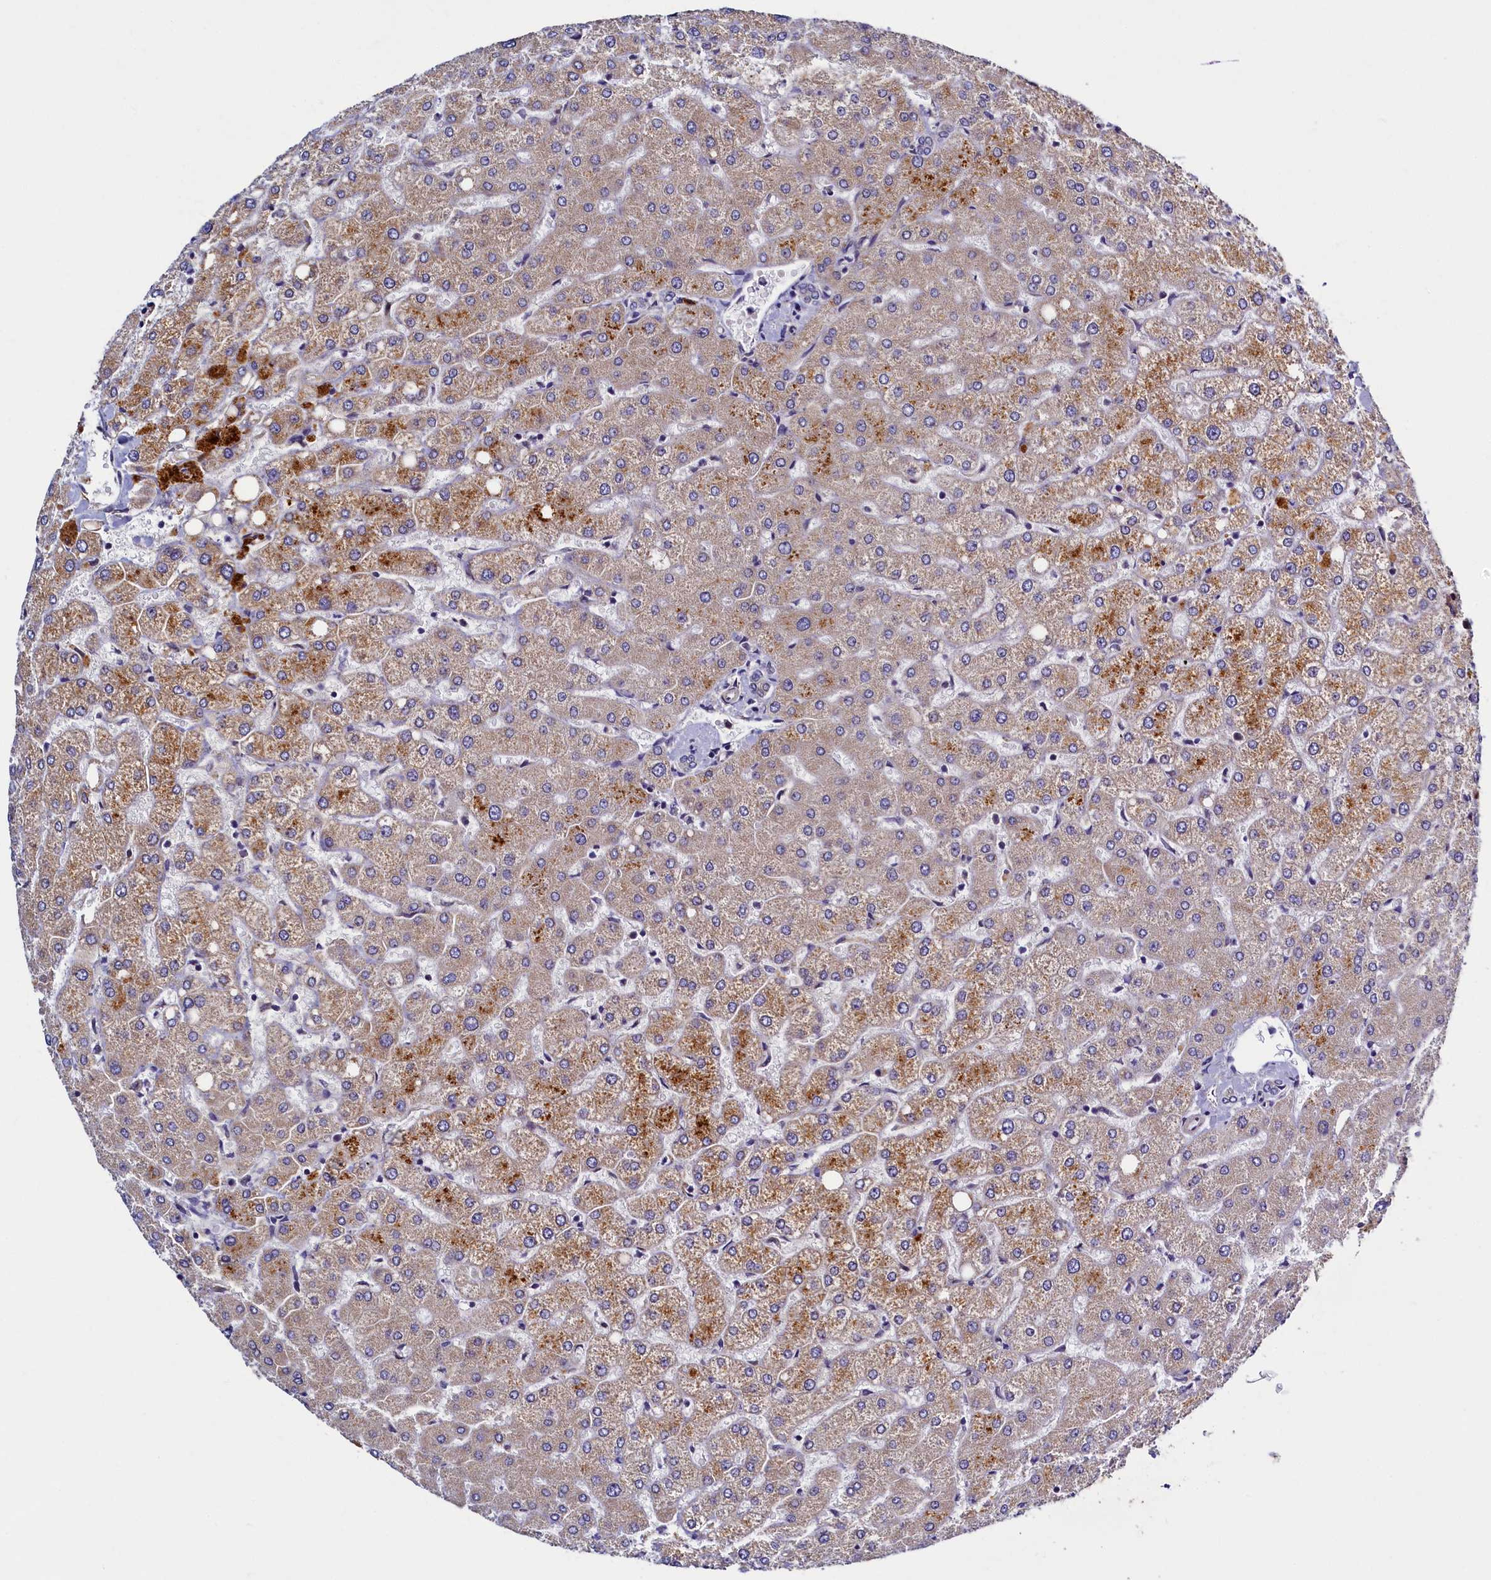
{"staining": {"intensity": "negative", "quantity": "none", "location": "none"}, "tissue": "liver", "cell_type": "Cholangiocytes", "image_type": "normal", "snomed": [{"axis": "morphology", "description": "Normal tissue, NOS"}, {"axis": "topography", "description": "Liver"}], "caption": "Protein analysis of benign liver exhibits no significant staining in cholangiocytes.", "gene": "SLC16A14", "patient": {"sex": "female", "age": 54}}